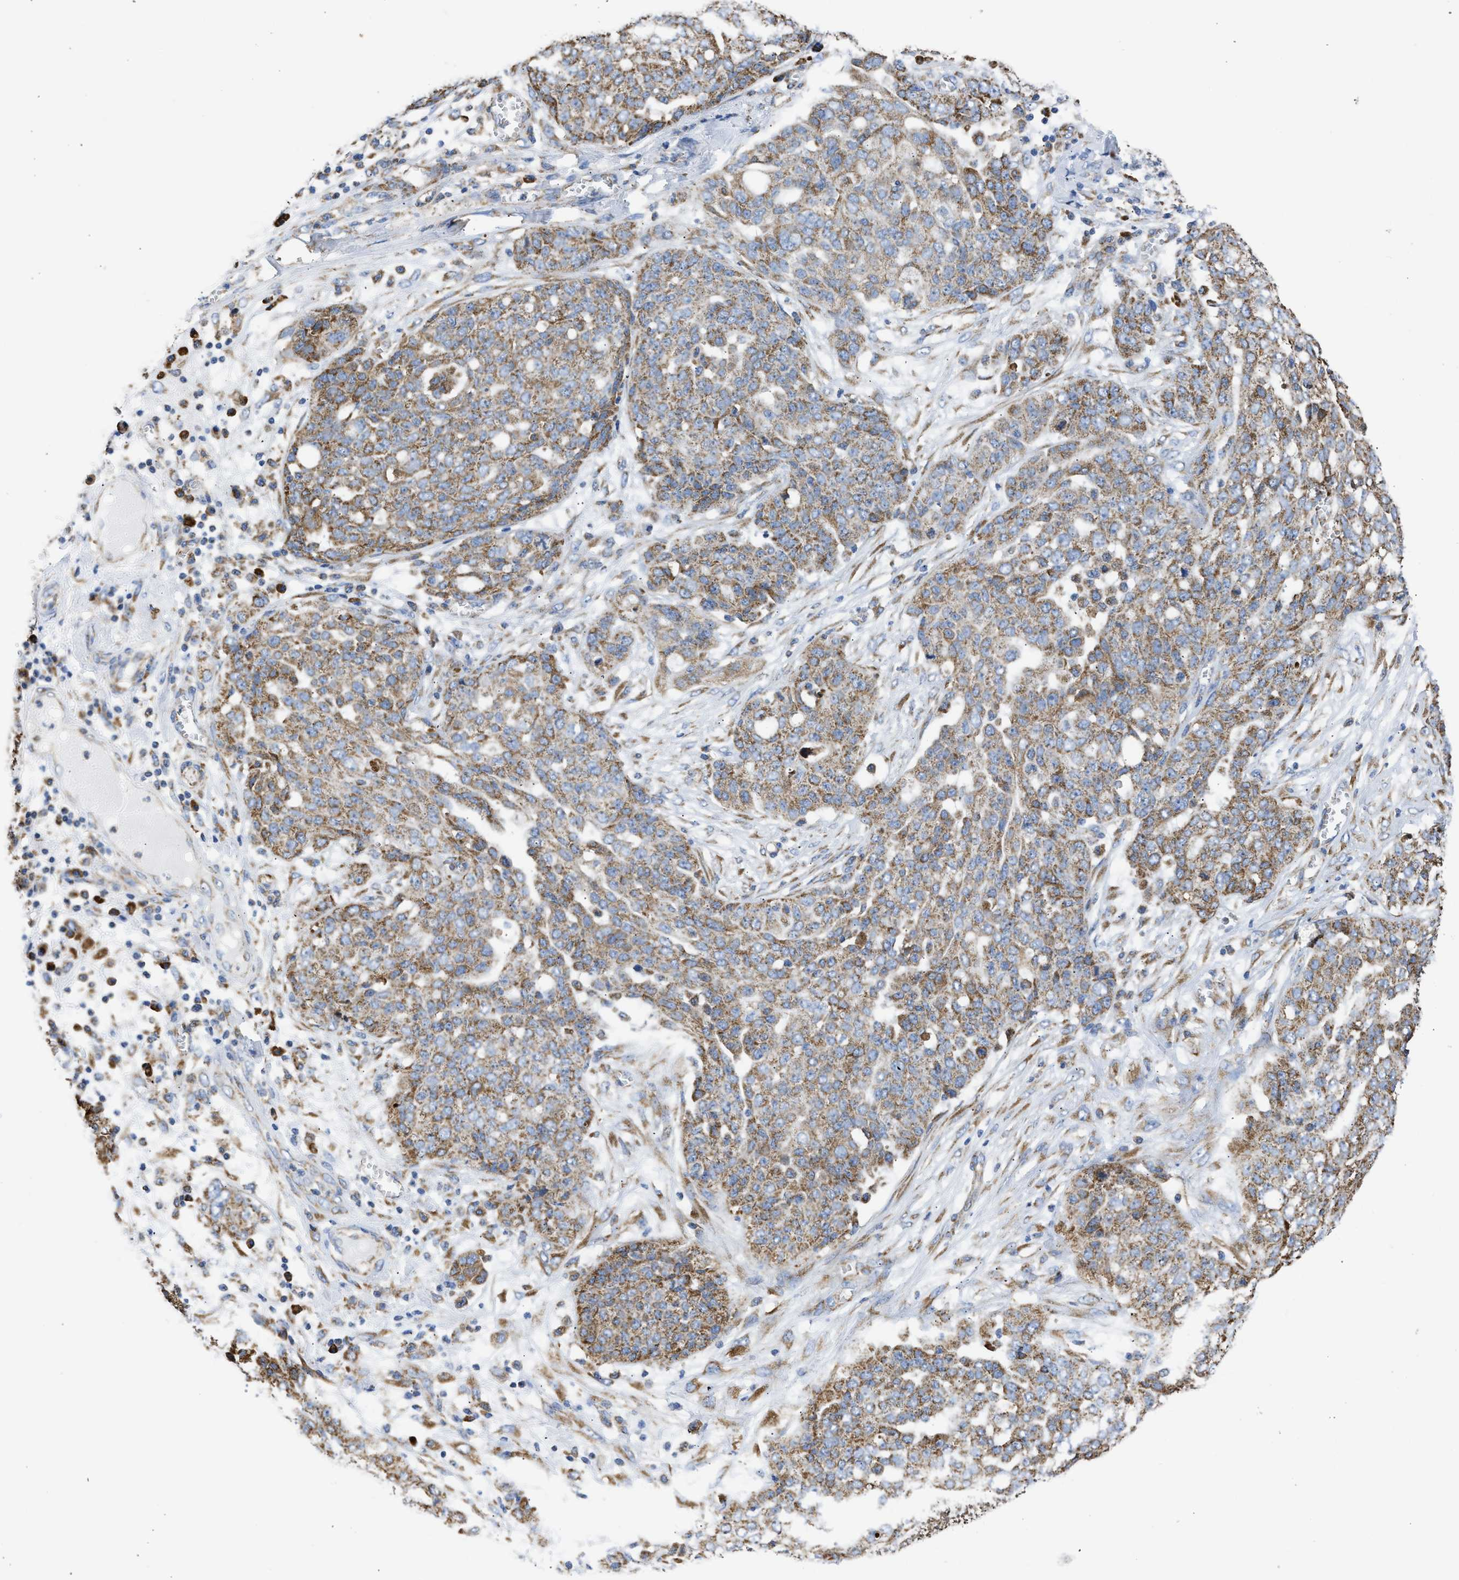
{"staining": {"intensity": "moderate", "quantity": ">75%", "location": "cytoplasmic/membranous"}, "tissue": "ovarian cancer", "cell_type": "Tumor cells", "image_type": "cancer", "snomed": [{"axis": "morphology", "description": "Cystadenocarcinoma, serous, NOS"}, {"axis": "topography", "description": "Soft tissue"}, {"axis": "topography", "description": "Ovary"}], "caption": "Immunohistochemical staining of human ovarian serous cystadenocarcinoma displays medium levels of moderate cytoplasmic/membranous staining in approximately >75% of tumor cells.", "gene": "CYCS", "patient": {"sex": "female", "age": 57}}